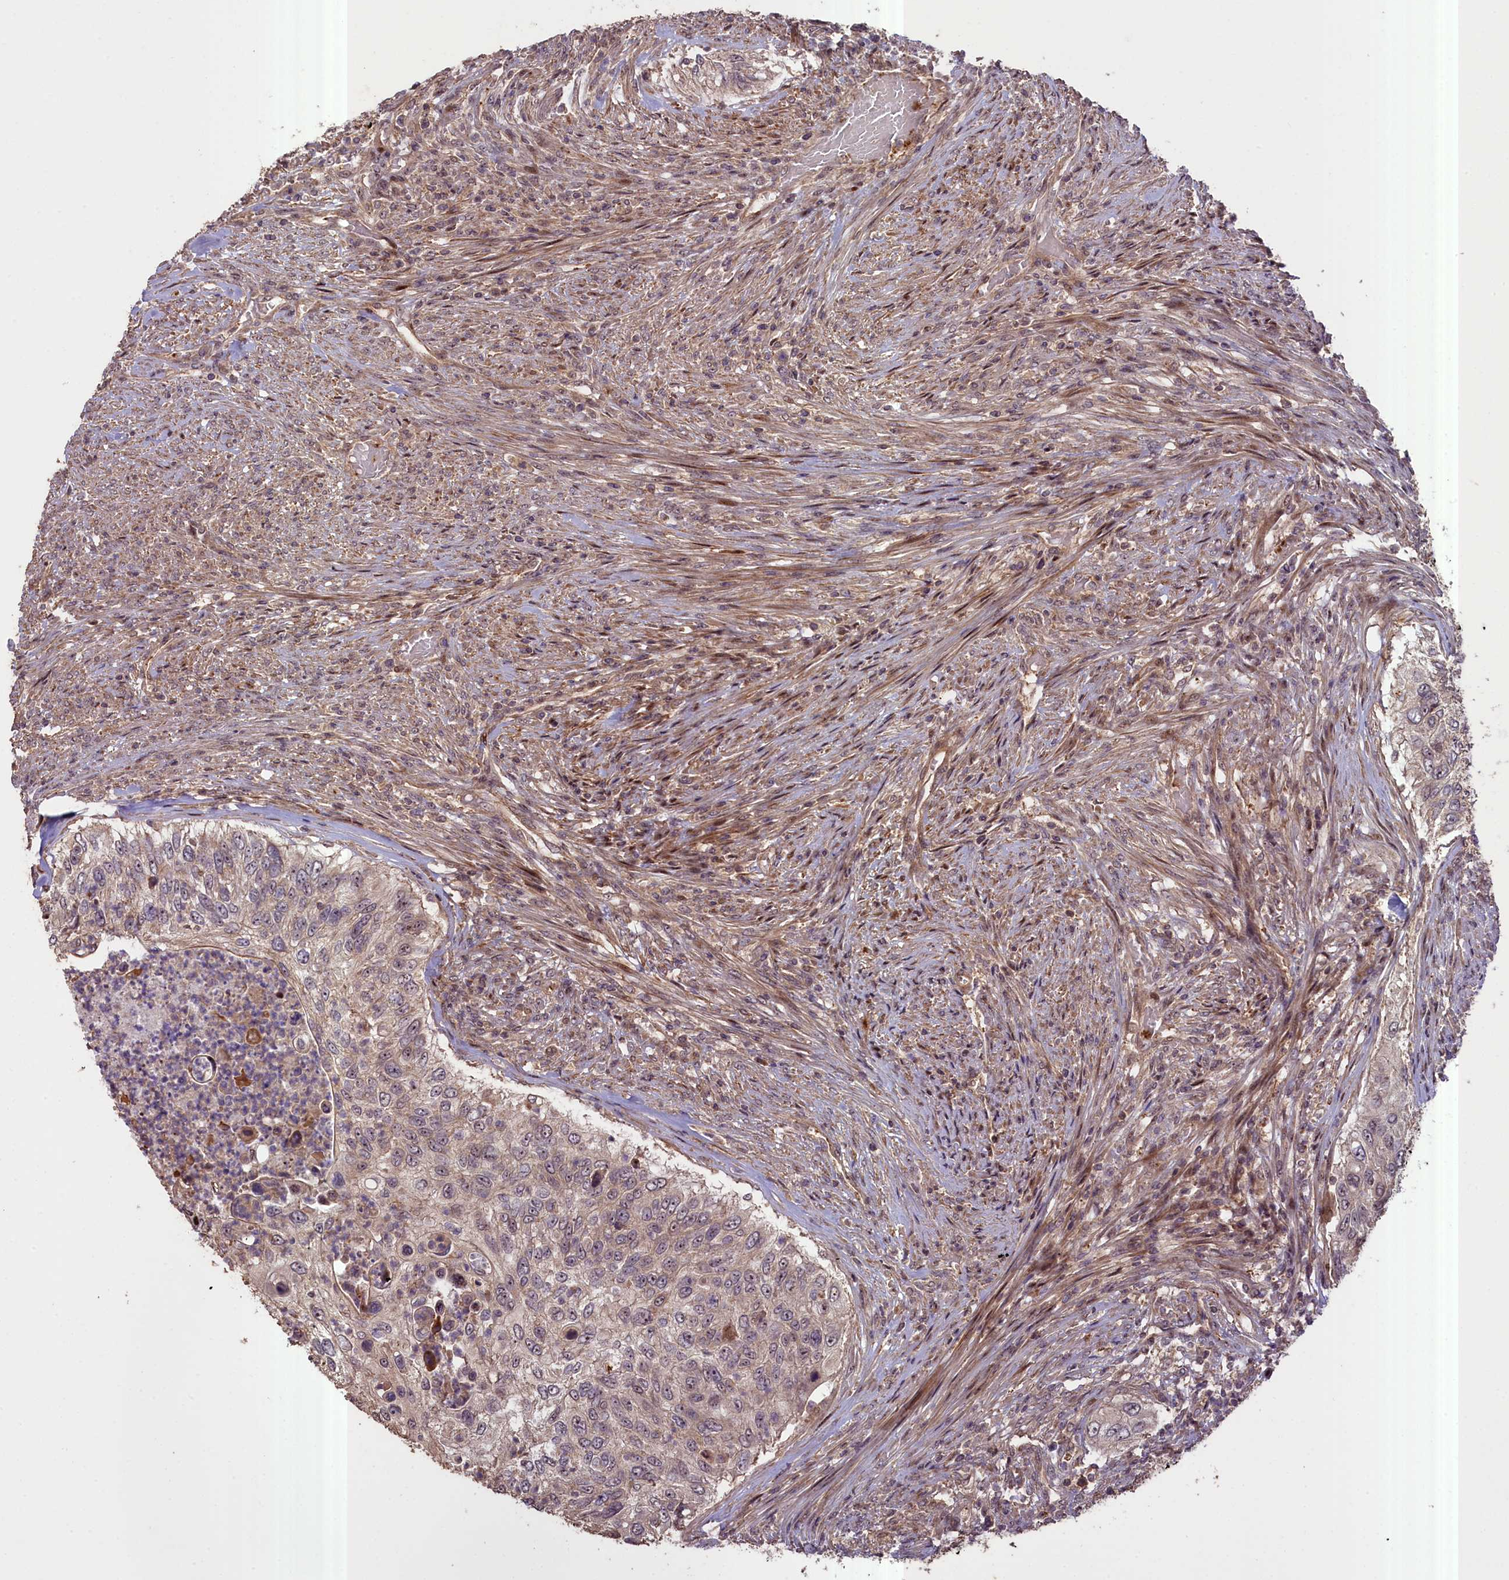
{"staining": {"intensity": "weak", "quantity": ">75%", "location": "cytoplasmic/membranous"}, "tissue": "urothelial cancer", "cell_type": "Tumor cells", "image_type": "cancer", "snomed": [{"axis": "morphology", "description": "Urothelial carcinoma, High grade"}, {"axis": "topography", "description": "Urinary bladder"}], "caption": "The micrograph shows a brown stain indicating the presence of a protein in the cytoplasmic/membranous of tumor cells in urothelial cancer.", "gene": "FUZ", "patient": {"sex": "female", "age": 60}}